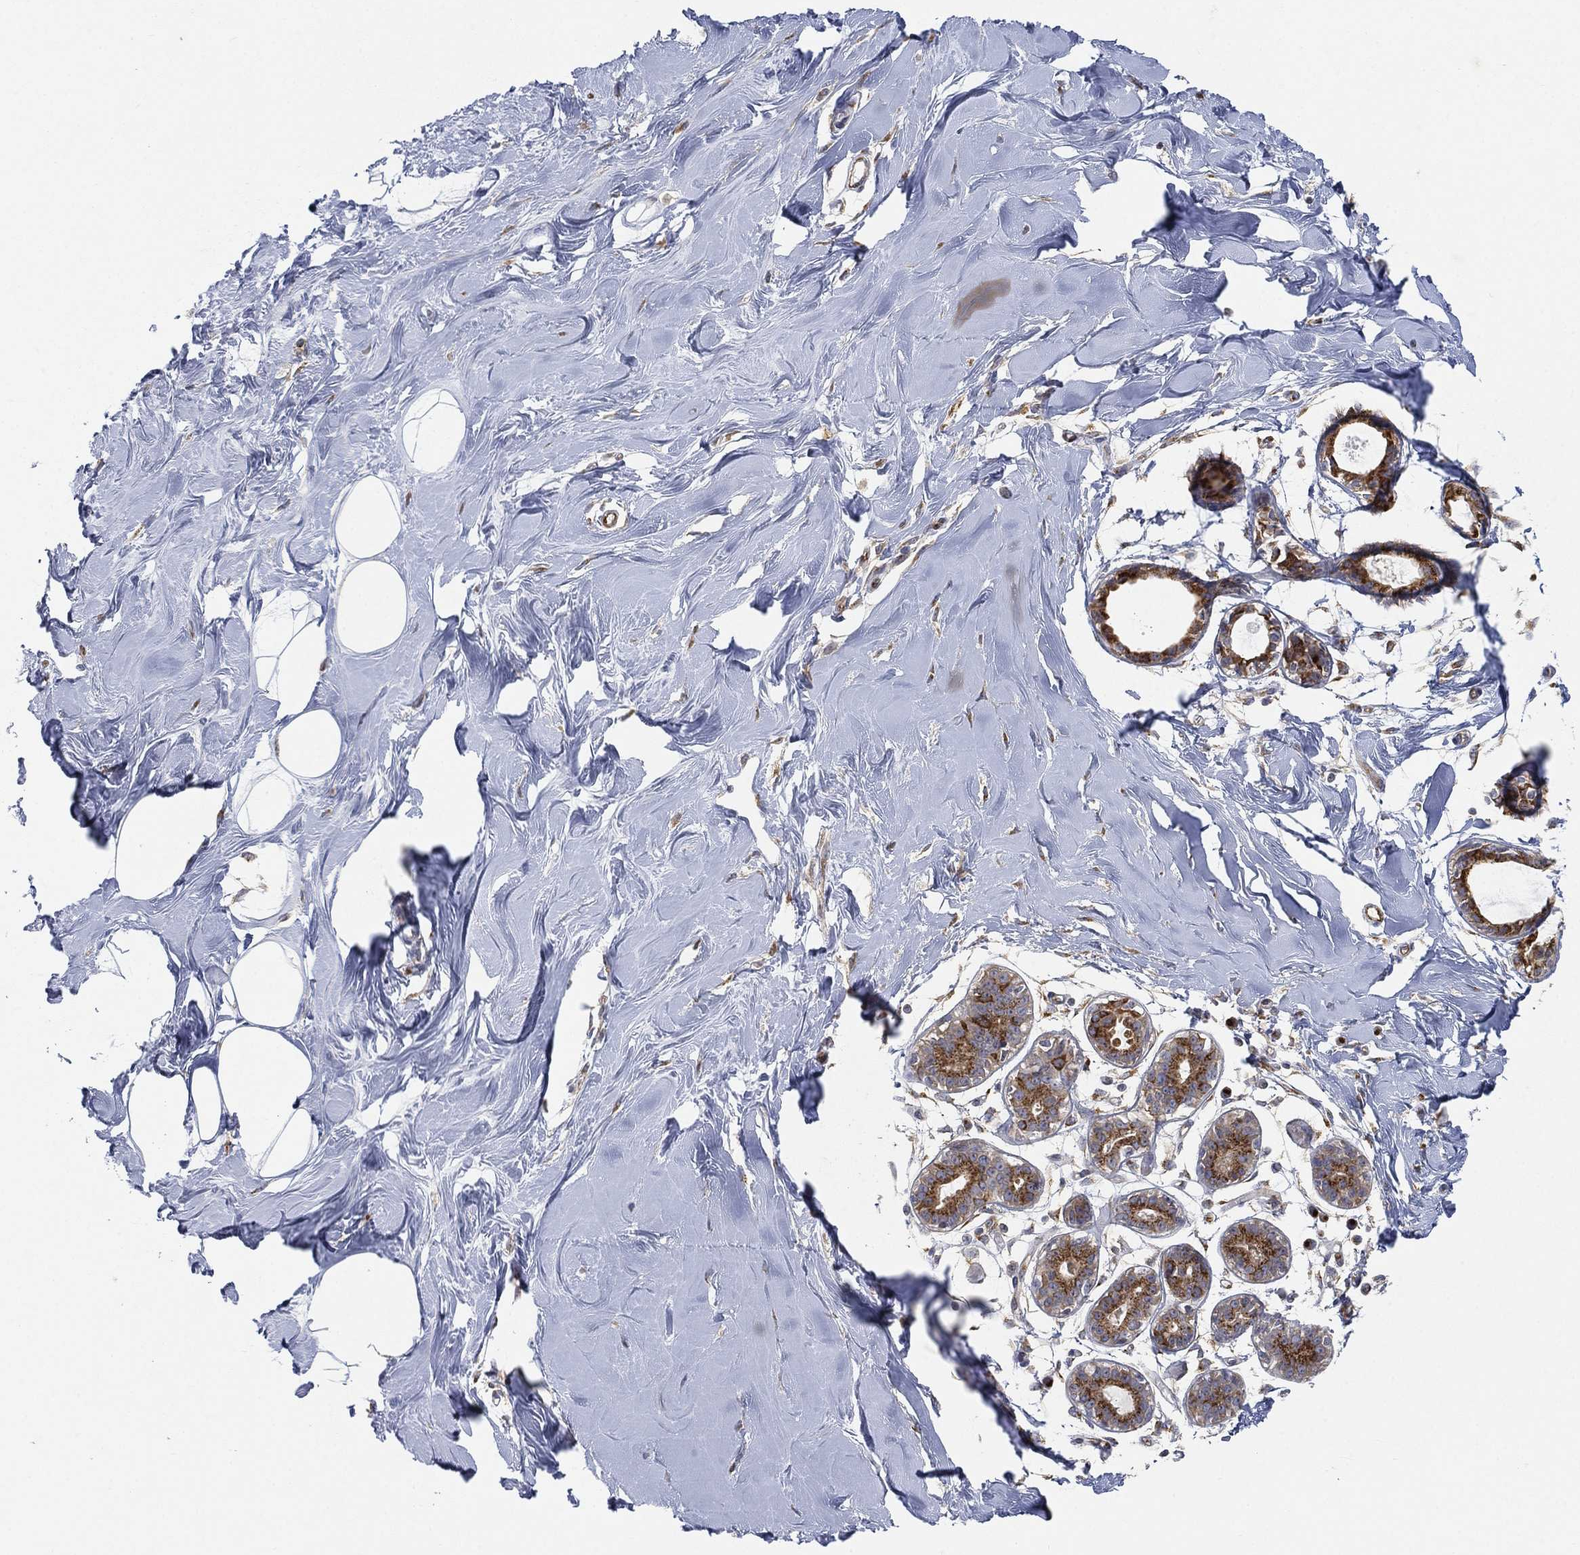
{"staining": {"intensity": "moderate", "quantity": "25%-75%", "location": "cytoplasmic/membranous"}, "tissue": "adipose tissue", "cell_type": "Adipocytes", "image_type": "normal", "snomed": [{"axis": "morphology", "description": "Normal tissue, NOS"}, {"axis": "topography", "description": "Breast"}], "caption": "Immunohistochemistry (IHC) micrograph of benign adipose tissue: human adipose tissue stained using immunohistochemistry (IHC) displays medium levels of moderate protein expression localized specifically in the cytoplasmic/membranous of adipocytes, appearing as a cytoplasmic/membranous brown color.", "gene": "TICAM1", "patient": {"sex": "female", "age": 49}}